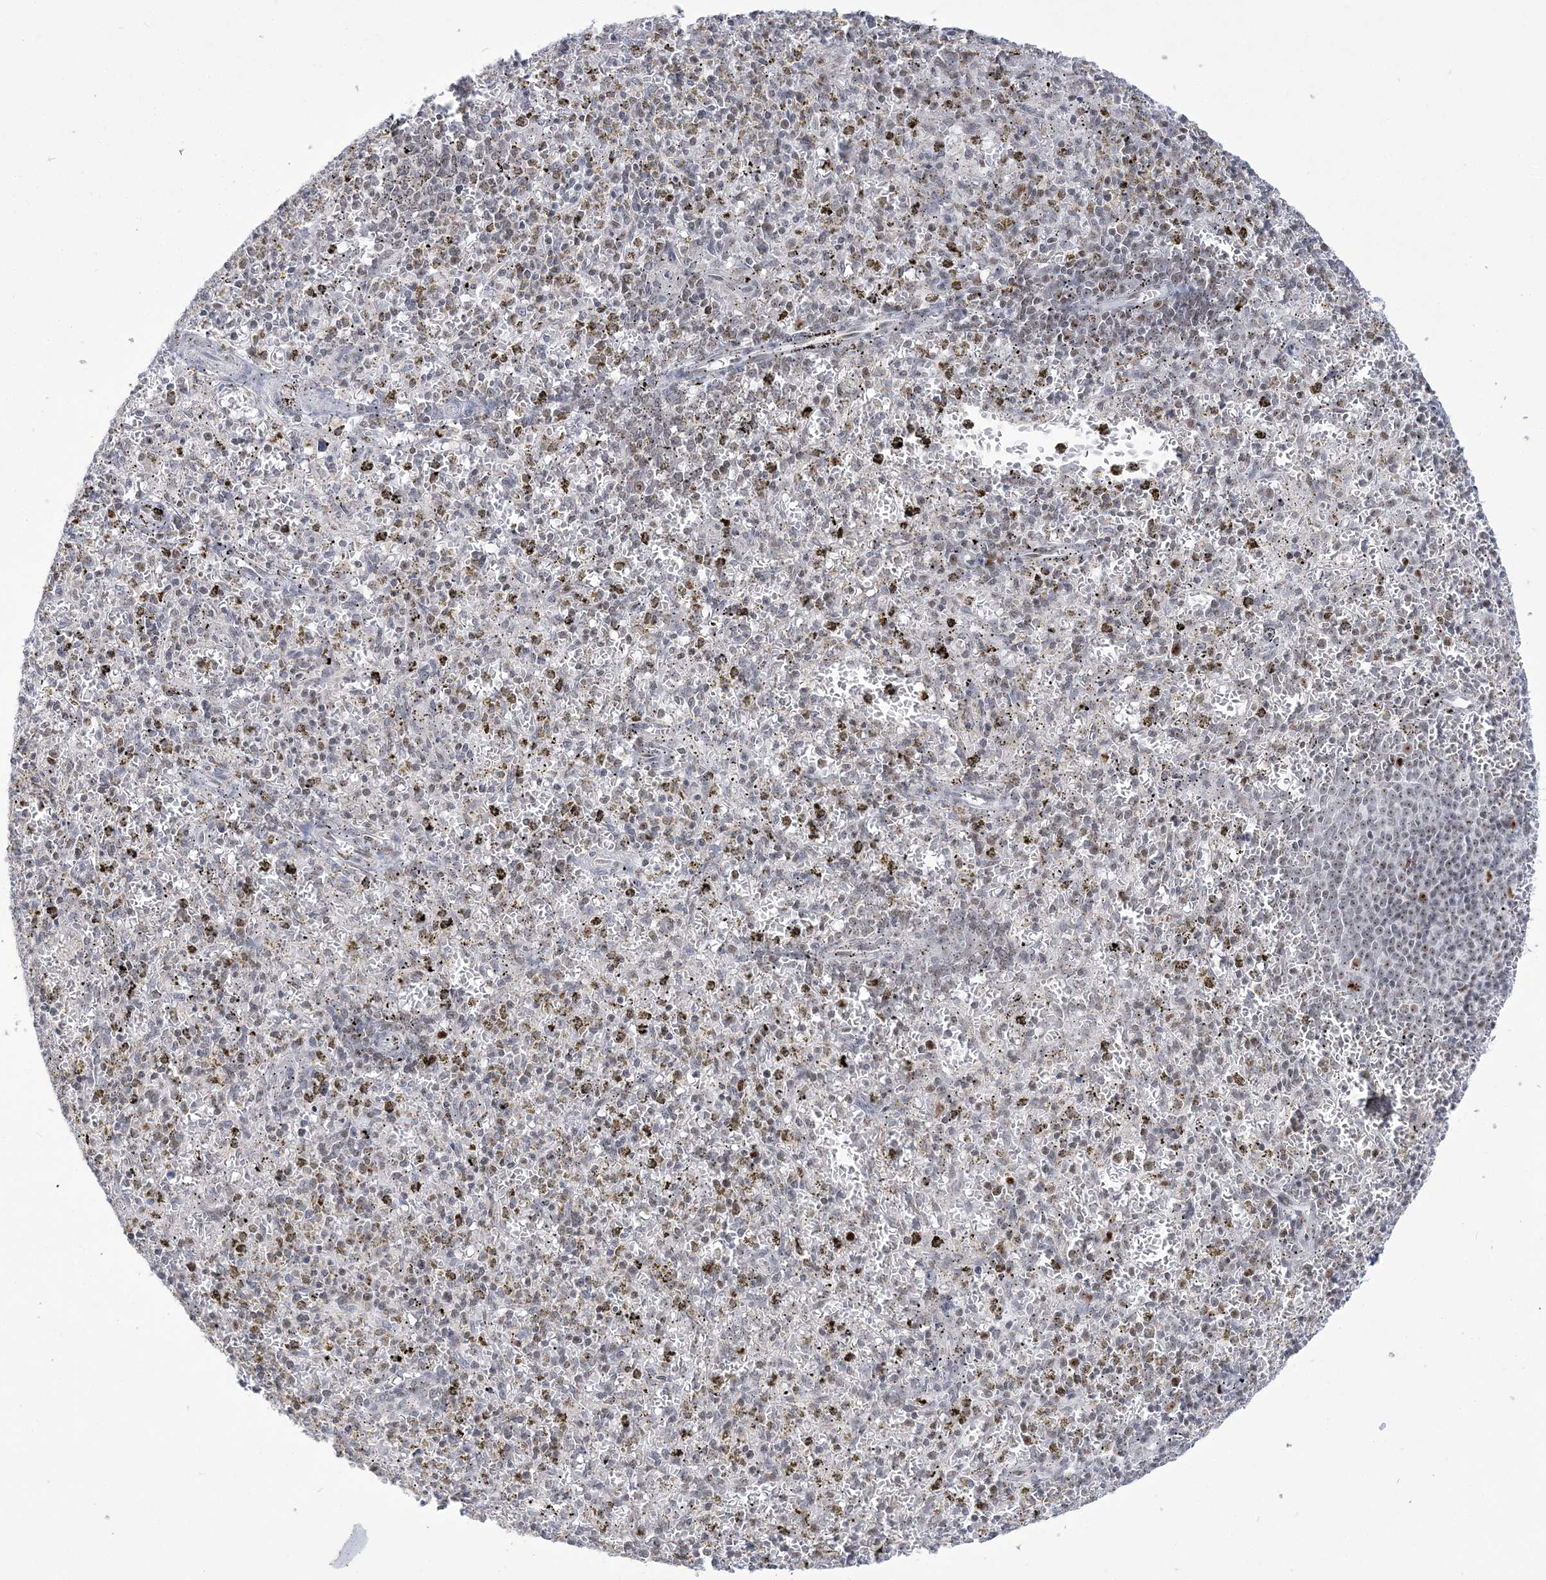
{"staining": {"intensity": "moderate", "quantity": "<25%", "location": "nuclear"}, "tissue": "spleen", "cell_type": "Cells in red pulp", "image_type": "normal", "snomed": [{"axis": "morphology", "description": "Normal tissue, NOS"}, {"axis": "topography", "description": "Spleen"}], "caption": "Moderate nuclear expression for a protein is appreciated in about <25% of cells in red pulp of benign spleen using IHC.", "gene": "DDX21", "patient": {"sex": "male", "age": 72}}